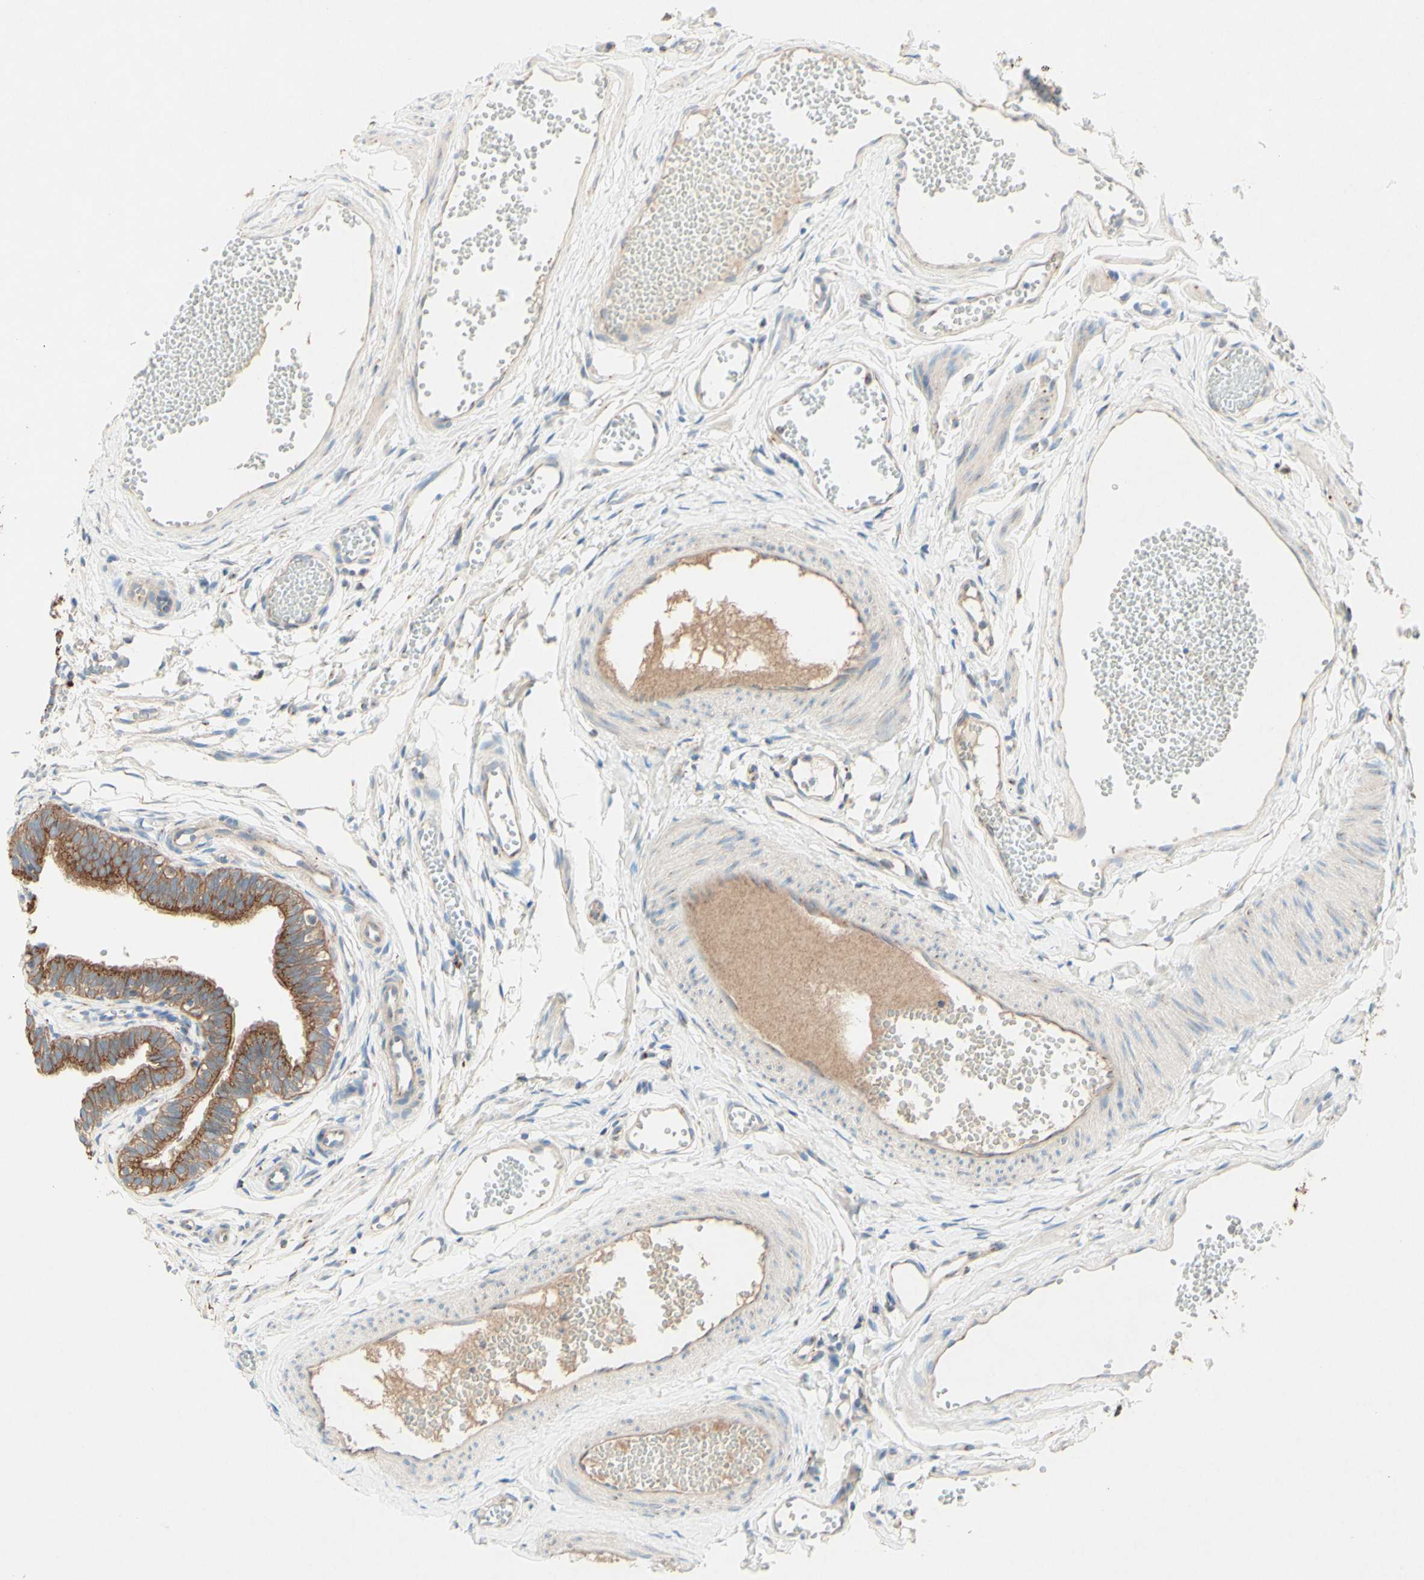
{"staining": {"intensity": "moderate", "quantity": ">75%", "location": "cytoplasmic/membranous"}, "tissue": "fallopian tube", "cell_type": "Glandular cells", "image_type": "normal", "snomed": [{"axis": "morphology", "description": "Normal tissue, NOS"}, {"axis": "topography", "description": "Fallopian tube"}, {"axis": "topography", "description": "Placenta"}], "caption": "Unremarkable fallopian tube shows moderate cytoplasmic/membranous staining in about >75% of glandular cells, visualized by immunohistochemistry. The protein of interest is stained brown, and the nuclei are stained in blue (DAB IHC with brightfield microscopy, high magnification).", "gene": "MTM1", "patient": {"sex": "female", "age": 34}}